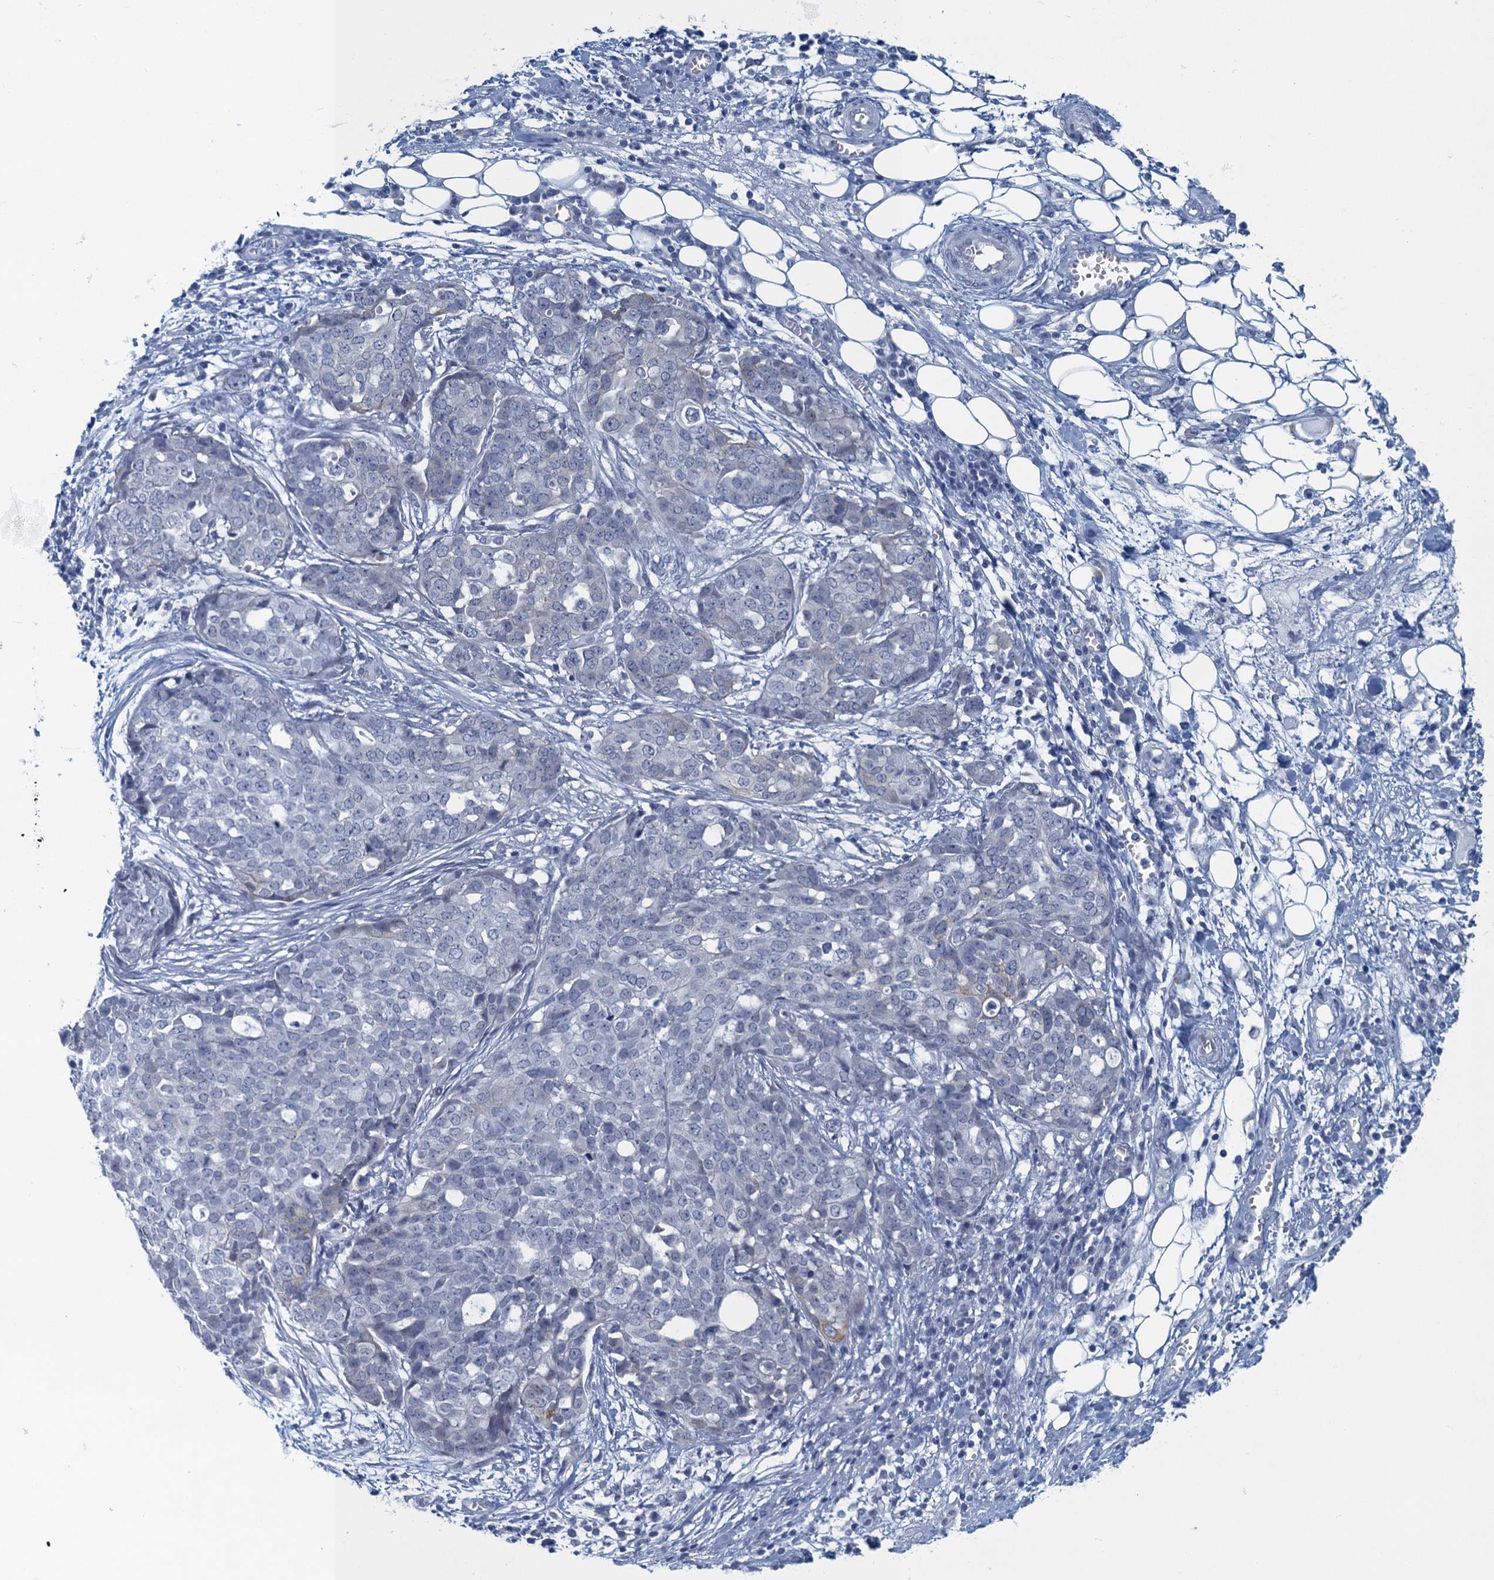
{"staining": {"intensity": "negative", "quantity": "none", "location": "none"}, "tissue": "ovarian cancer", "cell_type": "Tumor cells", "image_type": "cancer", "snomed": [{"axis": "morphology", "description": "Cystadenocarcinoma, serous, NOS"}, {"axis": "topography", "description": "Soft tissue"}, {"axis": "topography", "description": "Ovary"}], "caption": "Serous cystadenocarcinoma (ovarian) was stained to show a protein in brown. There is no significant expression in tumor cells.", "gene": "ENSG00000131152", "patient": {"sex": "female", "age": 57}}